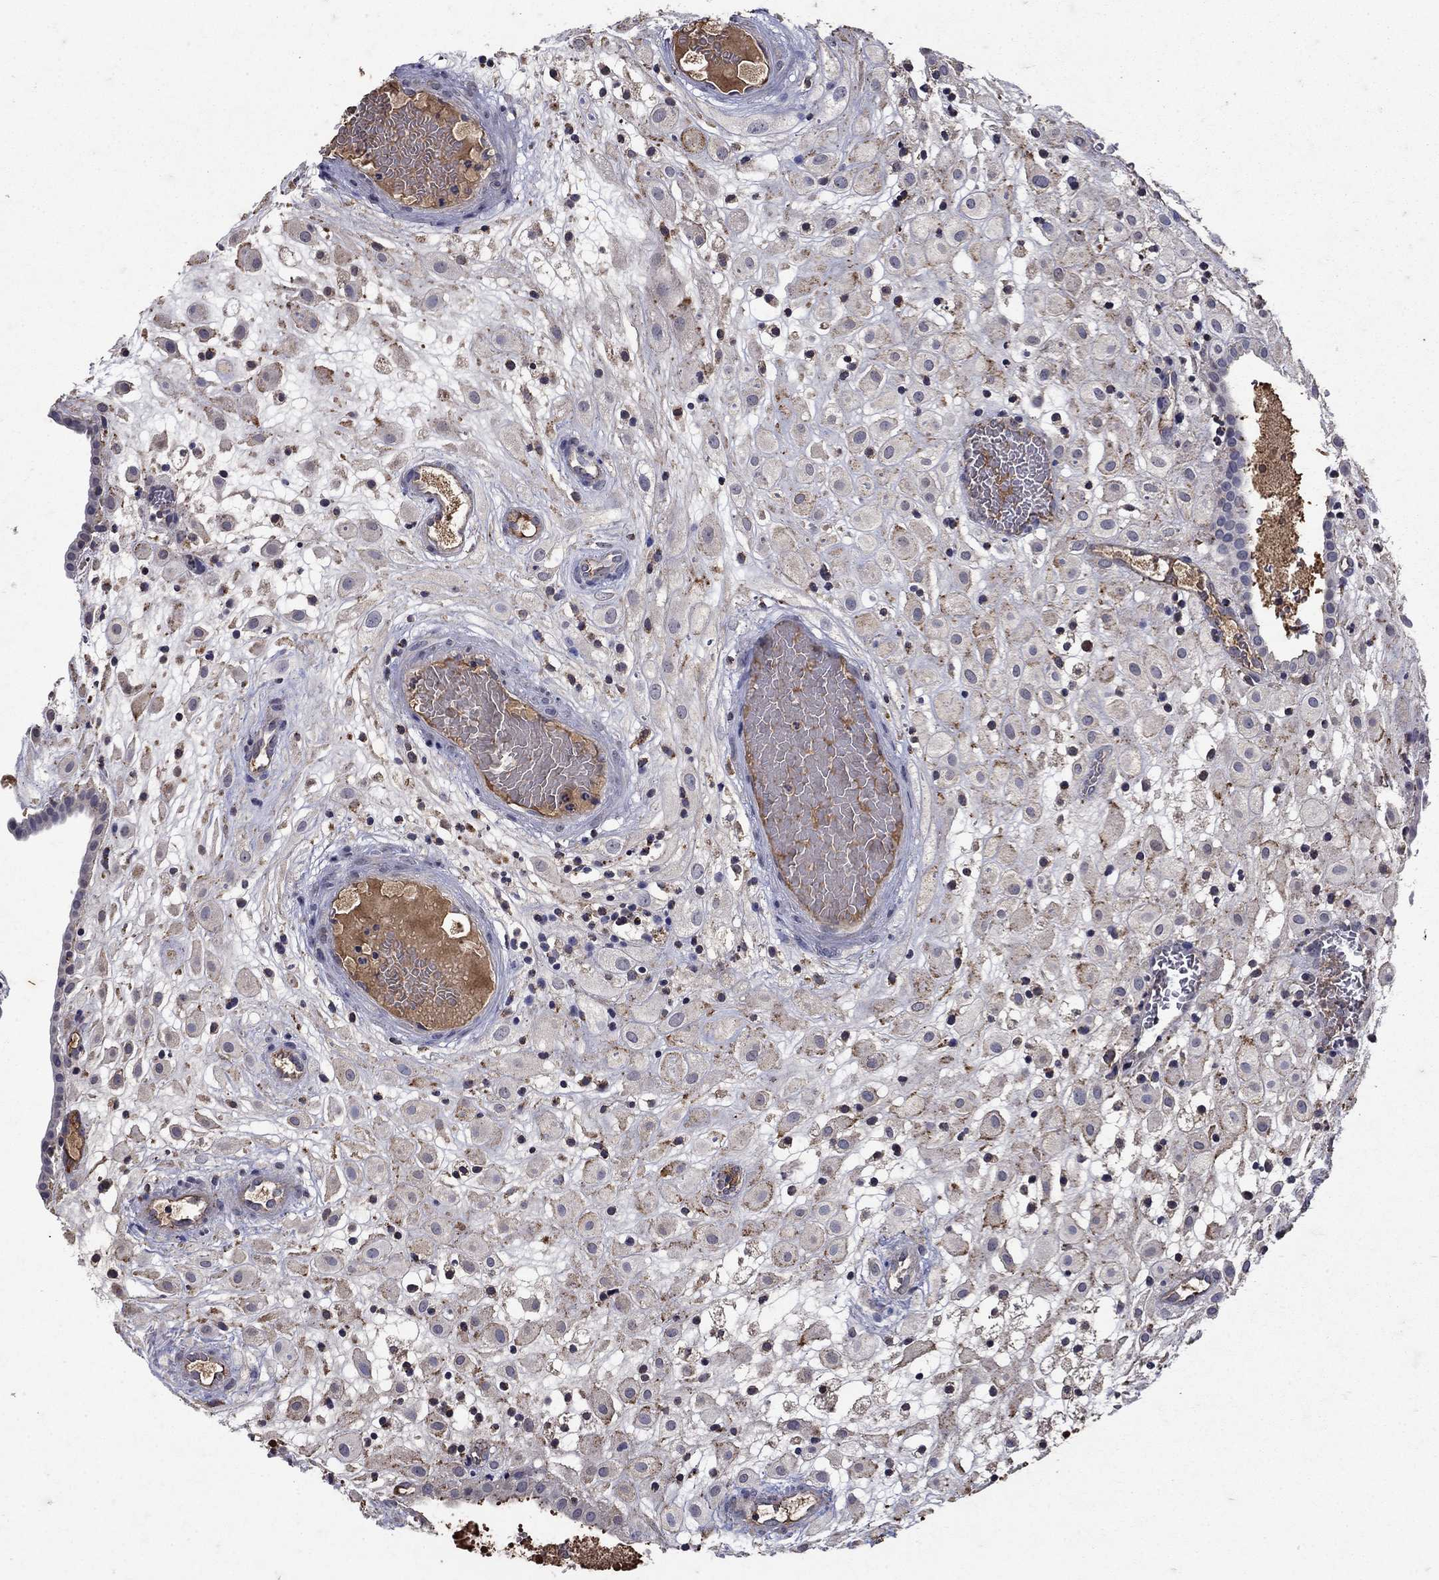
{"staining": {"intensity": "negative", "quantity": "none", "location": "none"}, "tissue": "placenta", "cell_type": "Decidual cells", "image_type": "normal", "snomed": [{"axis": "morphology", "description": "Normal tissue, NOS"}, {"axis": "topography", "description": "Placenta"}], "caption": "Immunohistochemical staining of normal placenta demonstrates no significant positivity in decidual cells.", "gene": "NPC2", "patient": {"sex": "female", "age": 24}}